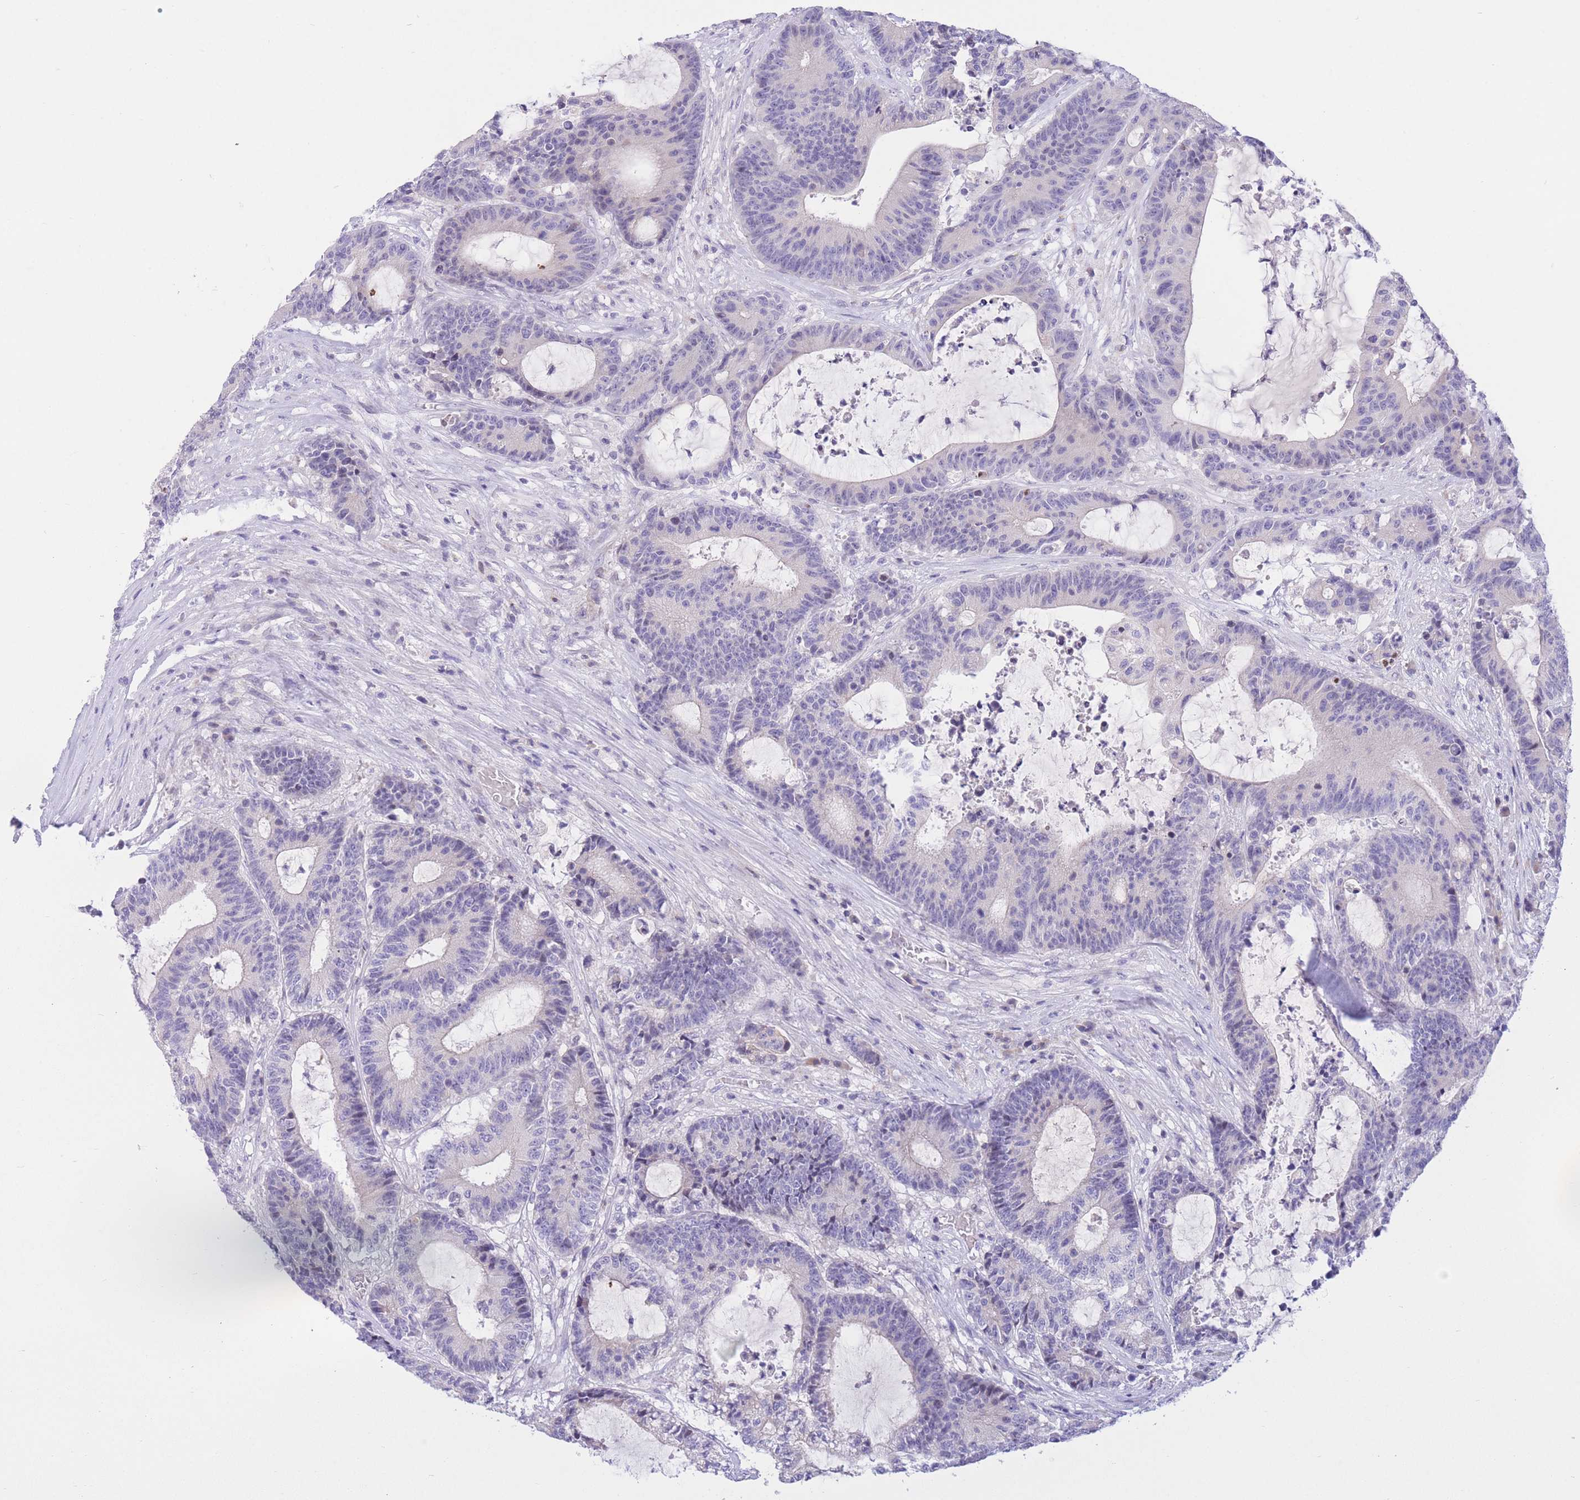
{"staining": {"intensity": "negative", "quantity": "none", "location": "none"}, "tissue": "colorectal cancer", "cell_type": "Tumor cells", "image_type": "cancer", "snomed": [{"axis": "morphology", "description": "Adenocarcinoma, NOS"}, {"axis": "topography", "description": "Colon"}], "caption": "A histopathology image of human colorectal cancer (adenocarcinoma) is negative for staining in tumor cells.", "gene": "RPL39L", "patient": {"sex": "female", "age": 84}}